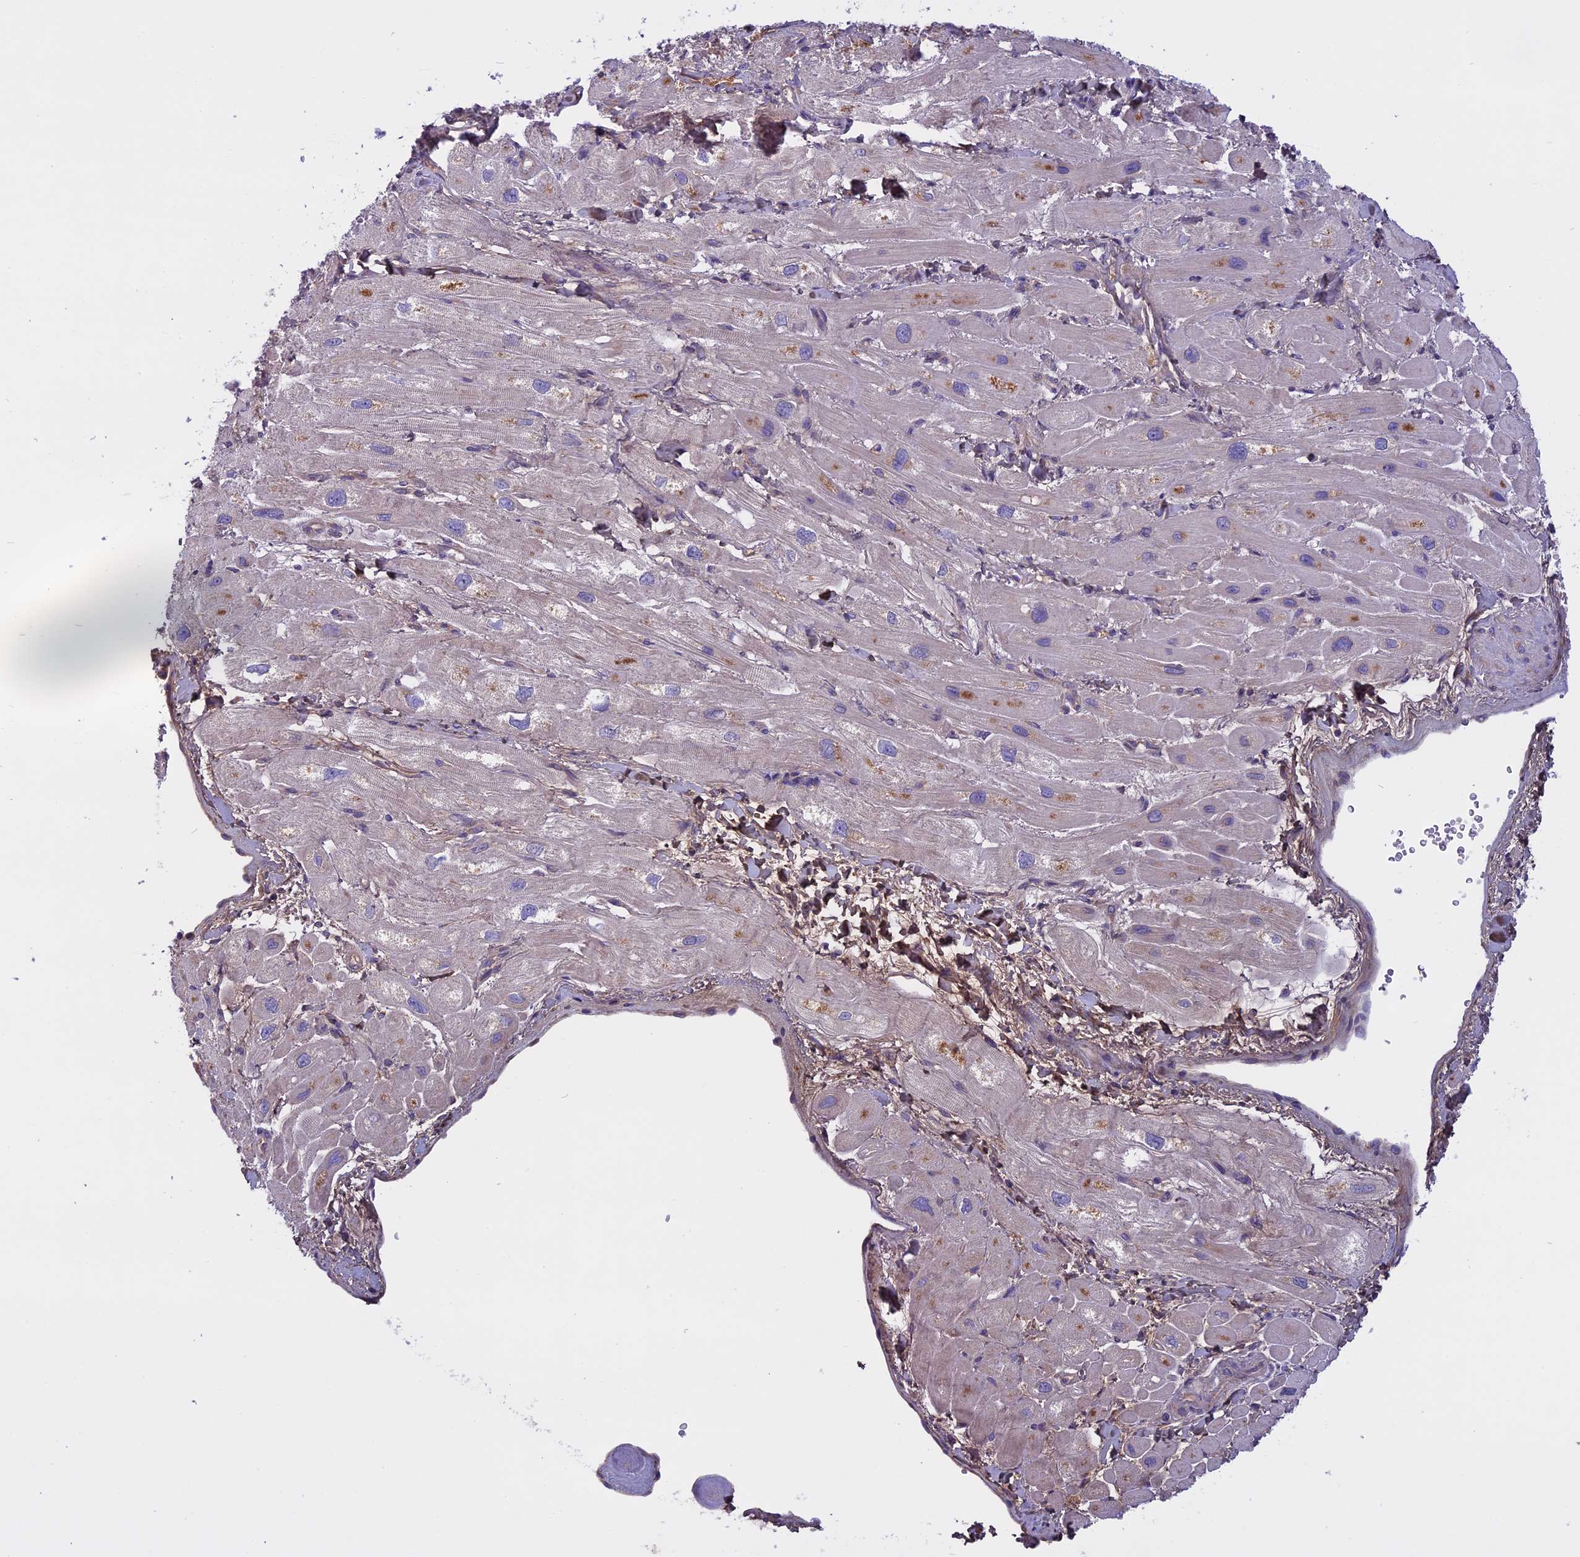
{"staining": {"intensity": "negative", "quantity": "none", "location": "none"}, "tissue": "heart muscle", "cell_type": "Cardiomyocytes", "image_type": "normal", "snomed": [{"axis": "morphology", "description": "Normal tissue, NOS"}, {"axis": "topography", "description": "Heart"}], "caption": "DAB (3,3'-diaminobenzidine) immunohistochemical staining of benign human heart muscle demonstrates no significant positivity in cardiomyocytes. (Brightfield microscopy of DAB immunohistochemistry at high magnification).", "gene": "DCTN5", "patient": {"sex": "male", "age": 65}}